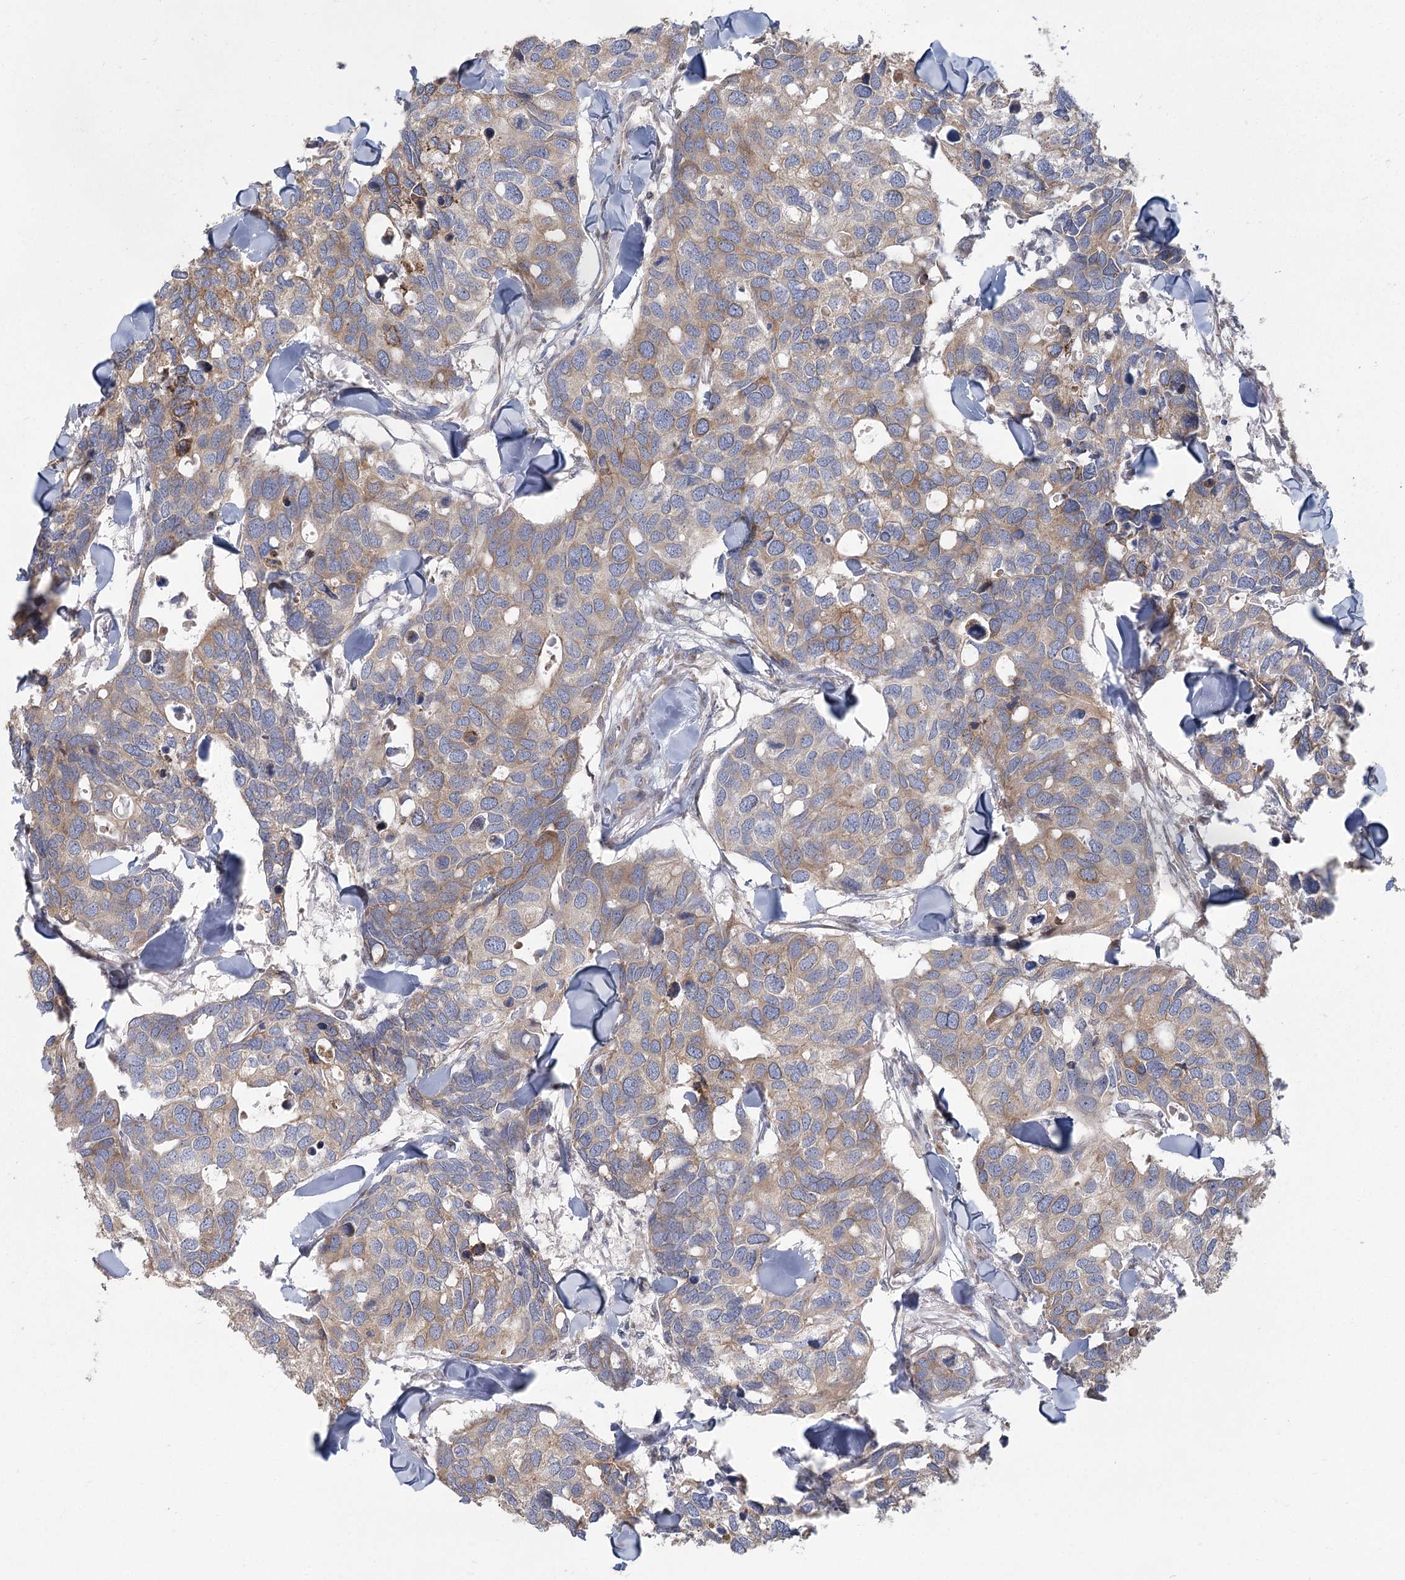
{"staining": {"intensity": "moderate", "quantity": "<25%", "location": "cytoplasmic/membranous"}, "tissue": "breast cancer", "cell_type": "Tumor cells", "image_type": "cancer", "snomed": [{"axis": "morphology", "description": "Duct carcinoma"}, {"axis": "topography", "description": "Breast"}], "caption": "Immunohistochemistry (IHC) (DAB (3,3'-diaminobenzidine)) staining of human breast cancer (infiltrating ductal carcinoma) demonstrates moderate cytoplasmic/membranous protein positivity in about <25% of tumor cells.", "gene": "CNTLN", "patient": {"sex": "female", "age": 83}}